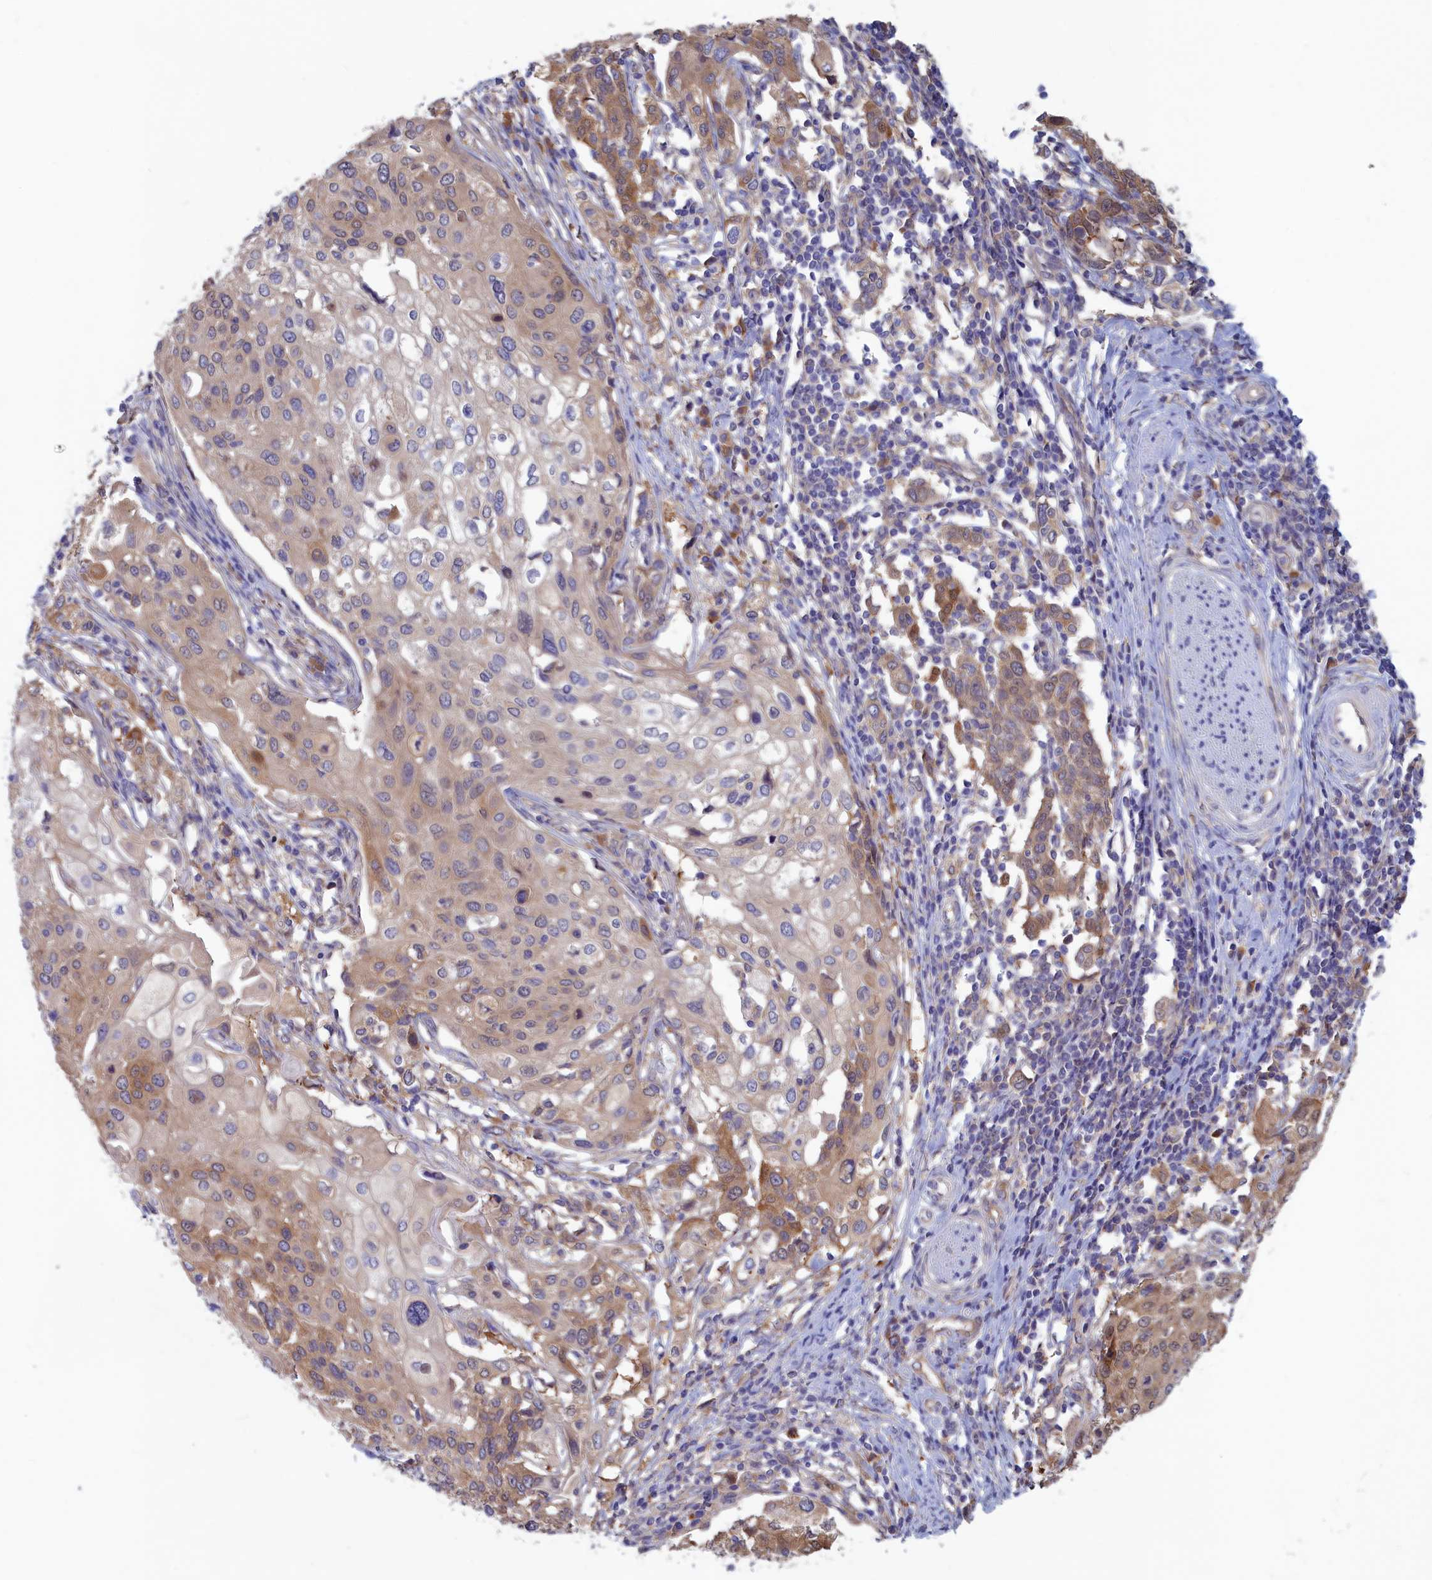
{"staining": {"intensity": "moderate", "quantity": "25%-75%", "location": "cytoplasmic/membranous"}, "tissue": "cervical cancer", "cell_type": "Tumor cells", "image_type": "cancer", "snomed": [{"axis": "morphology", "description": "Squamous cell carcinoma, NOS"}, {"axis": "topography", "description": "Cervix"}], "caption": "DAB immunohistochemical staining of human cervical cancer shows moderate cytoplasmic/membranous protein expression in about 25%-75% of tumor cells. Immunohistochemistry stains the protein in brown and the nuclei are stained blue.", "gene": "SYNDIG1L", "patient": {"sex": "female", "age": 44}}